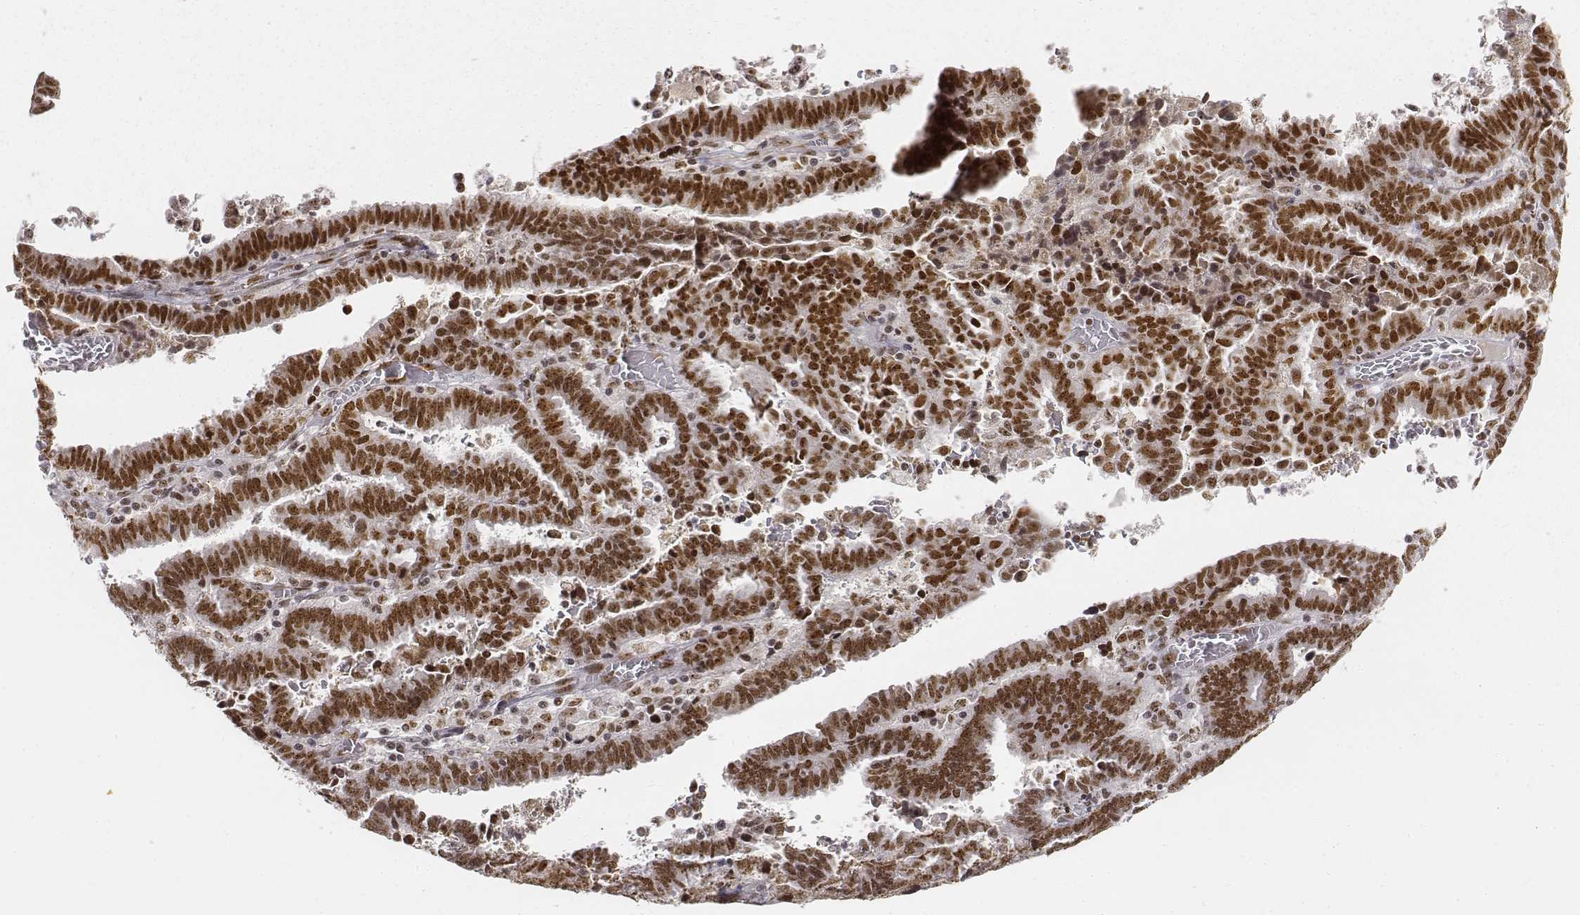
{"staining": {"intensity": "strong", "quantity": ">75%", "location": "nuclear"}, "tissue": "endometrial cancer", "cell_type": "Tumor cells", "image_type": "cancer", "snomed": [{"axis": "morphology", "description": "Adenocarcinoma, NOS"}, {"axis": "topography", "description": "Uterus"}], "caption": "Protein expression analysis of human endometrial cancer (adenocarcinoma) reveals strong nuclear positivity in approximately >75% of tumor cells.", "gene": "PHF6", "patient": {"sex": "female", "age": 83}}